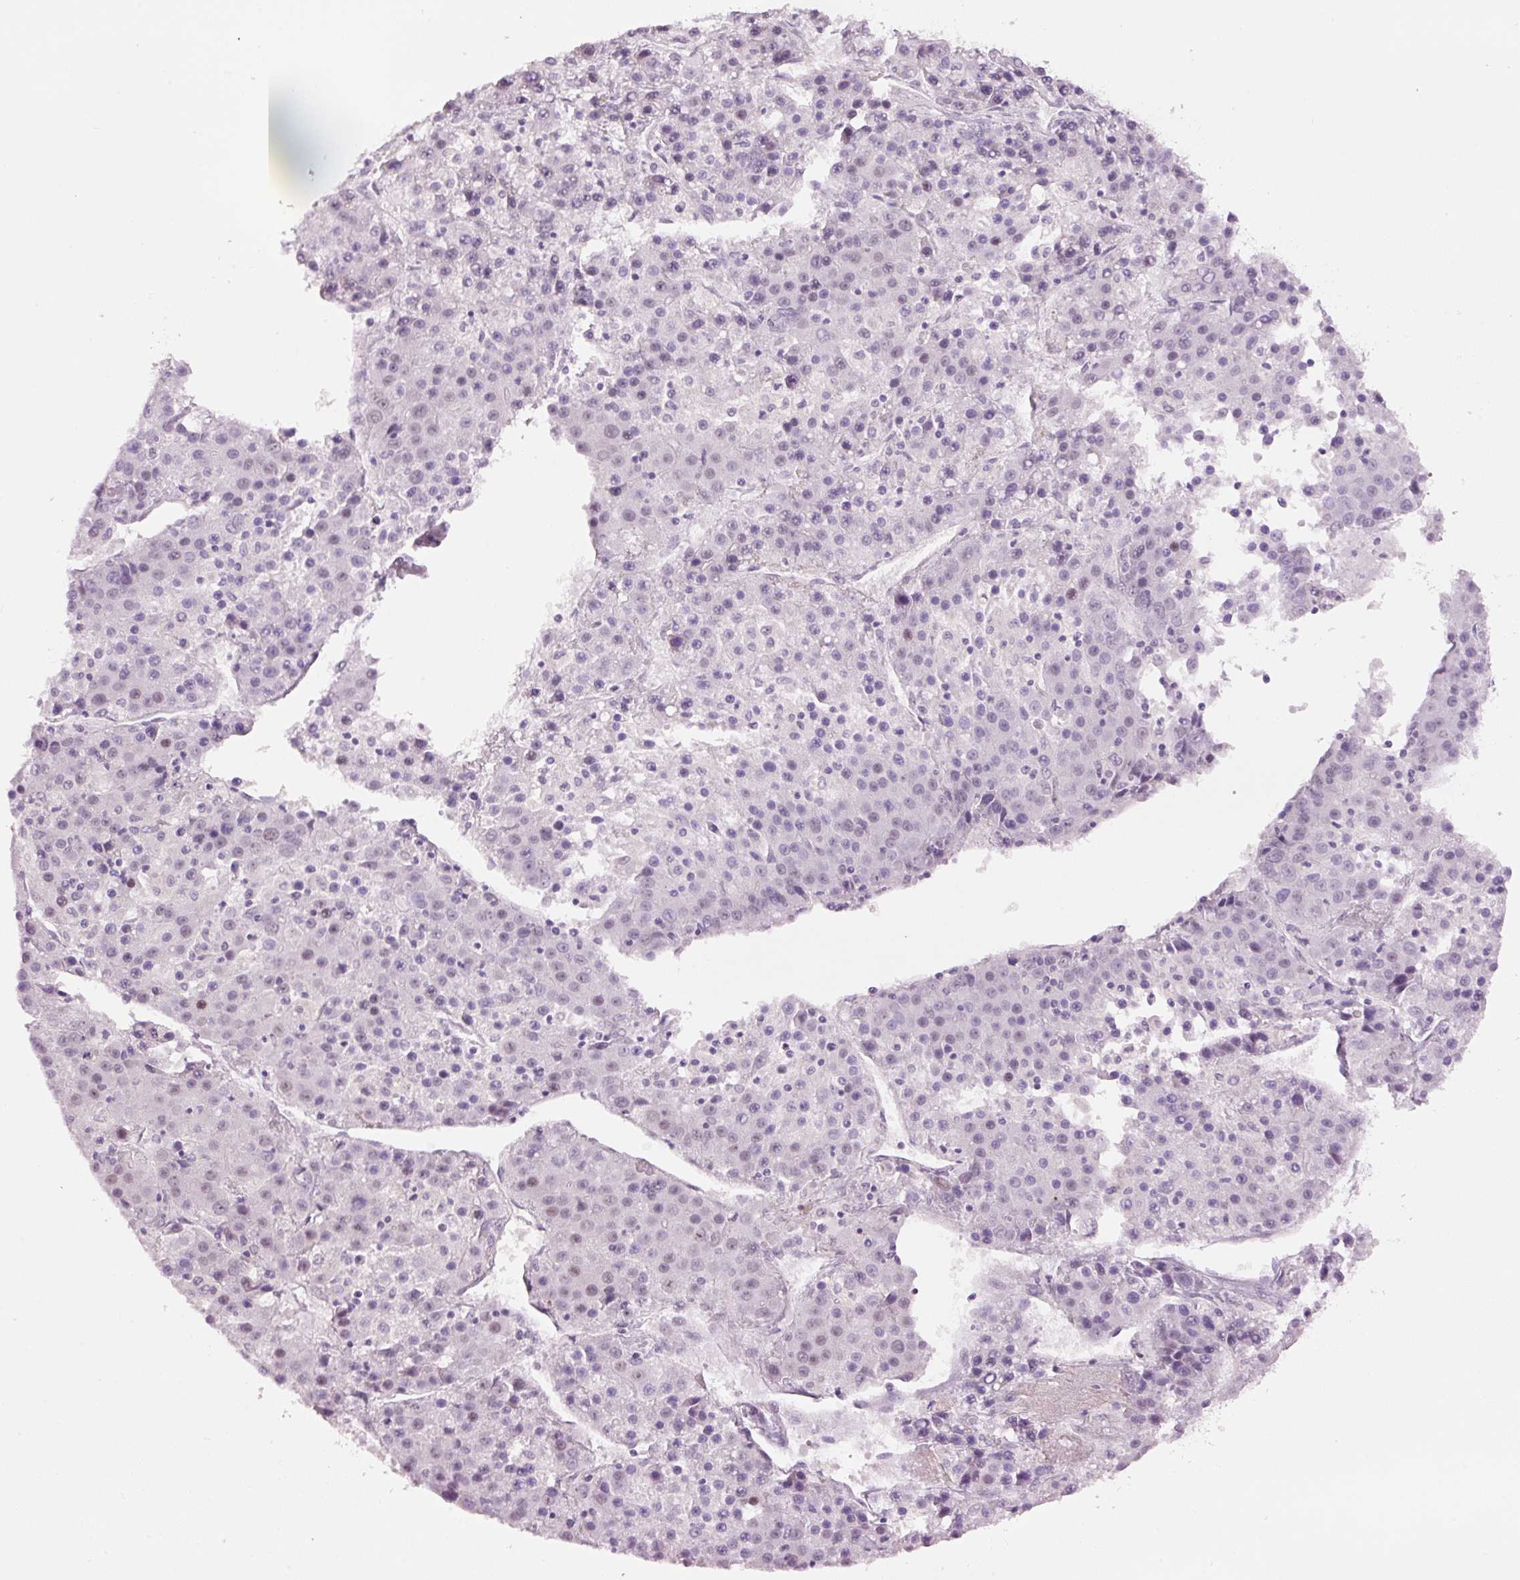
{"staining": {"intensity": "weak", "quantity": "<25%", "location": "nuclear"}, "tissue": "liver cancer", "cell_type": "Tumor cells", "image_type": "cancer", "snomed": [{"axis": "morphology", "description": "Carcinoma, Hepatocellular, NOS"}, {"axis": "topography", "description": "Liver"}], "caption": "A histopathology image of human liver cancer is negative for staining in tumor cells.", "gene": "GCG", "patient": {"sex": "female", "age": 53}}